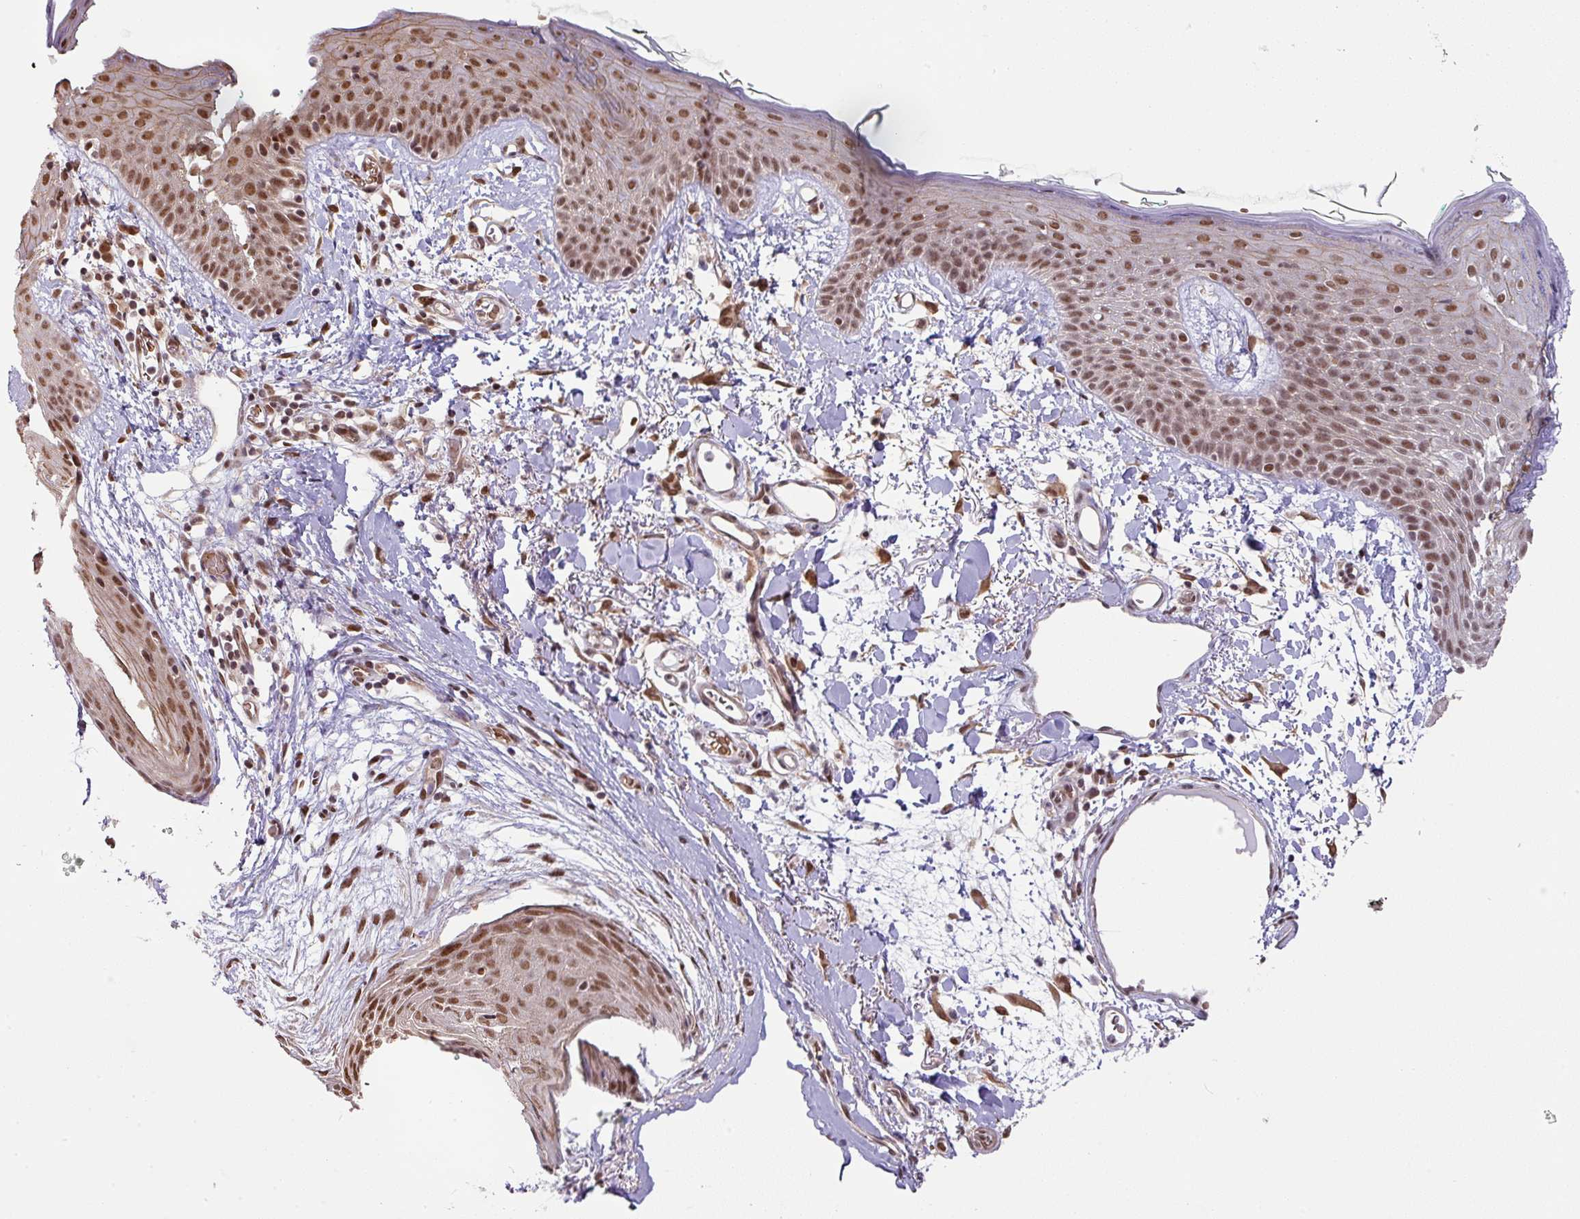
{"staining": {"intensity": "strong", "quantity": "25%-75%", "location": "nuclear"}, "tissue": "skin", "cell_type": "Fibroblasts", "image_type": "normal", "snomed": [{"axis": "morphology", "description": "Normal tissue, NOS"}, {"axis": "topography", "description": "Skin"}], "caption": "Immunohistochemistry (IHC) staining of benign skin, which reveals high levels of strong nuclear staining in approximately 25%-75% of fibroblasts indicating strong nuclear protein expression. The staining was performed using DAB (brown) for protein detection and nuclei were counterstained in hematoxylin (blue).", "gene": "NCOA5", "patient": {"sex": "male", "age": 79}}